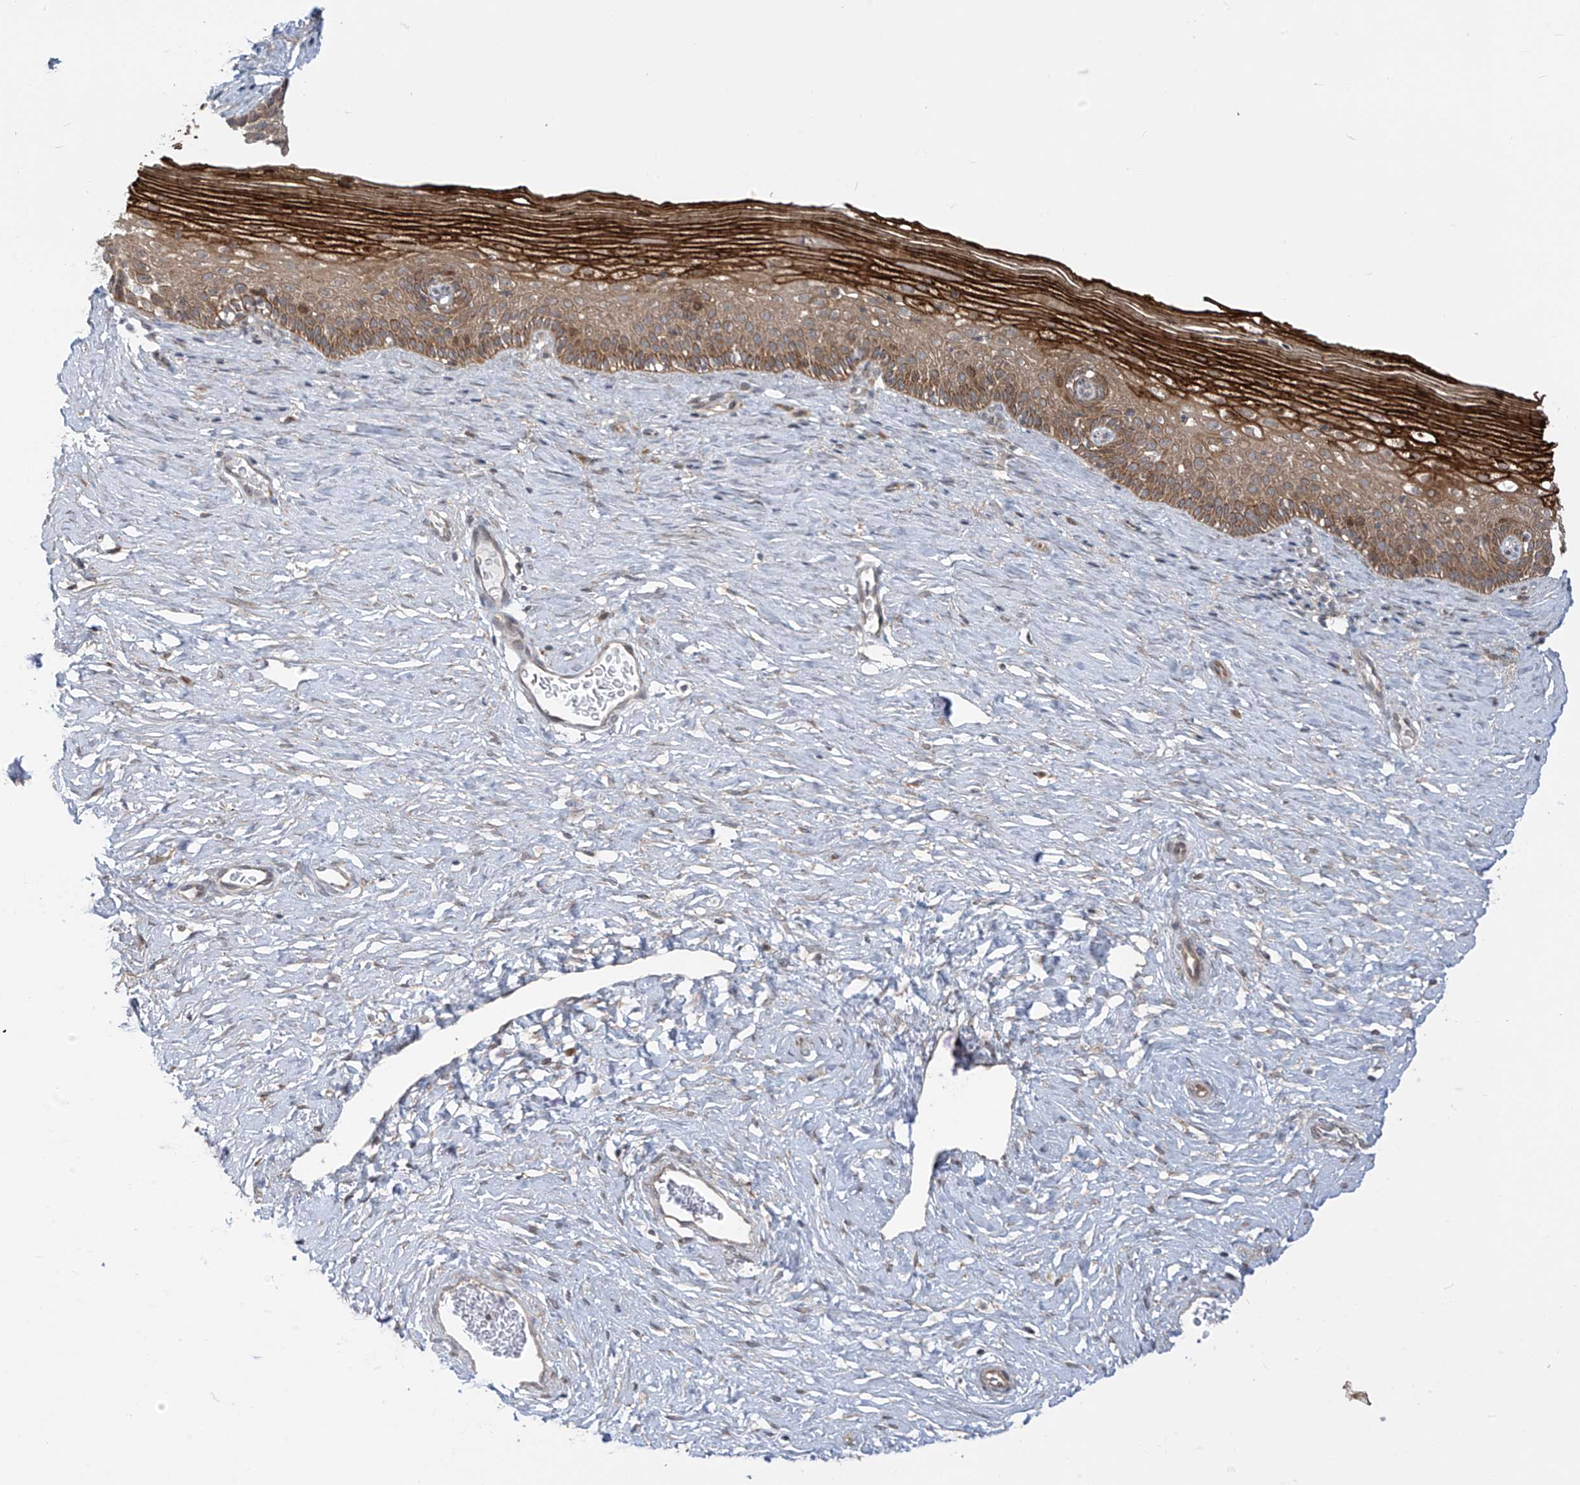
{"staining": {"intensity": "moderate", "quantity": "25%-75%", "location": "cytoplasmic/membranous"}, "tissue": "cervix", "cell_type": "Glandular cells", "image_type": "normal", "snomed": [{"axis": "morphology", "description": "Normal tissue, NOS"}, {"axis": "topography", "description": "Cervix"}], "caption": "An image of cervix stained for a protein exhibits moderate cytoplasmic/membranous brown staining in glandular cells.", "gene": "PDE11A", "patient": {"sex": "female", "age": 33}}